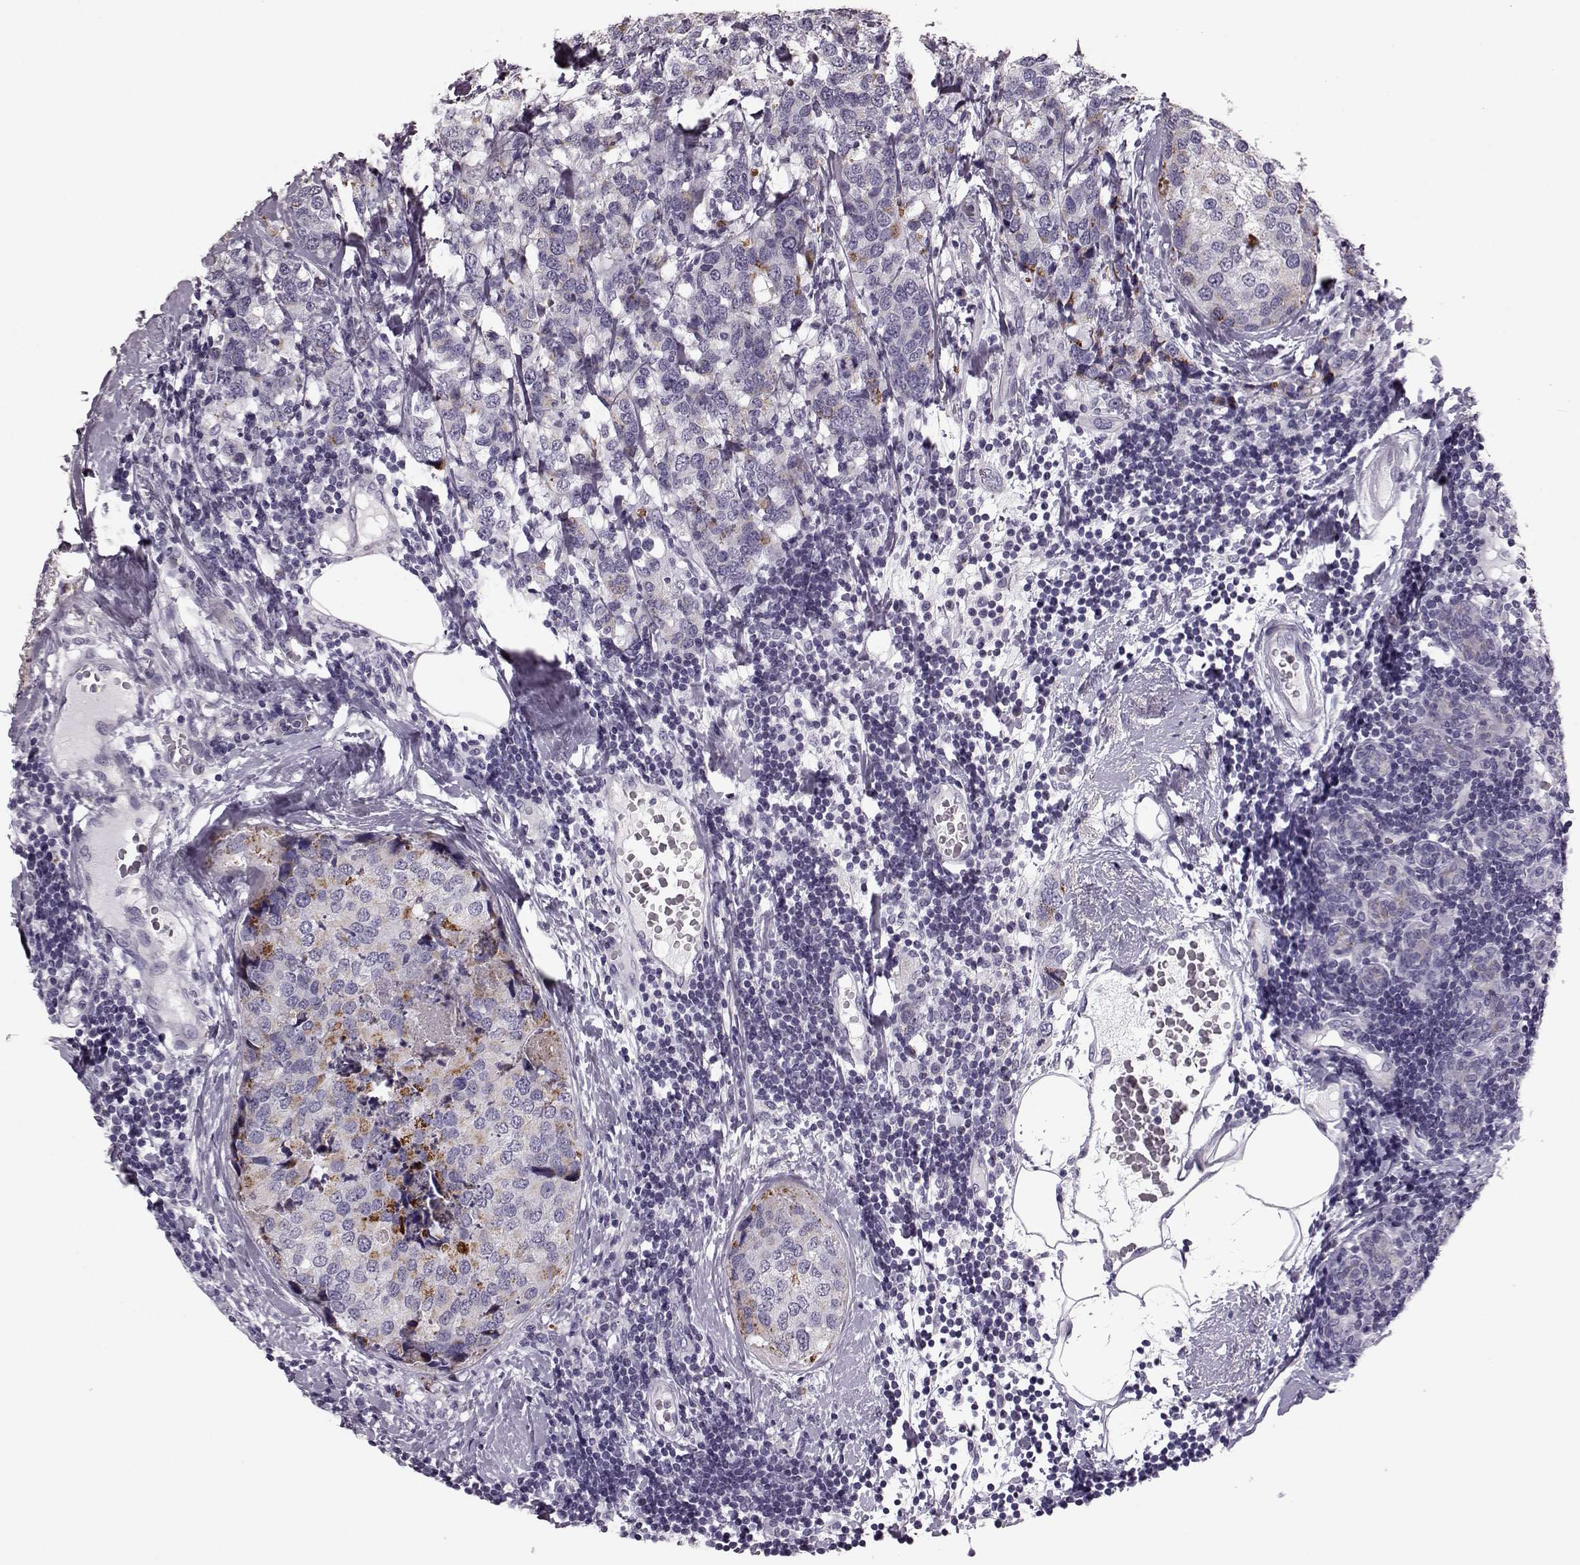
{"staining": {"intensity": "moderate", "quantity": "<25%", "location": "cytoplasmic/membranous"}, "tissue": "breast cancer", "cell_type": "Tumor cells", "image_type": "cancer", "snomed": [{"axis": "morphology", "description": "Lobular carcinoma"}, {"axis": "topography", "description": "Breast"}], "caption": "Immunohistochemical staining of breast cancer displays moderate cytoplasmic/membranous protein positivity in approximately <25% of tumor cells.", "gene": "RIMS2", "patient": {"sex": "female", "age": 59}}